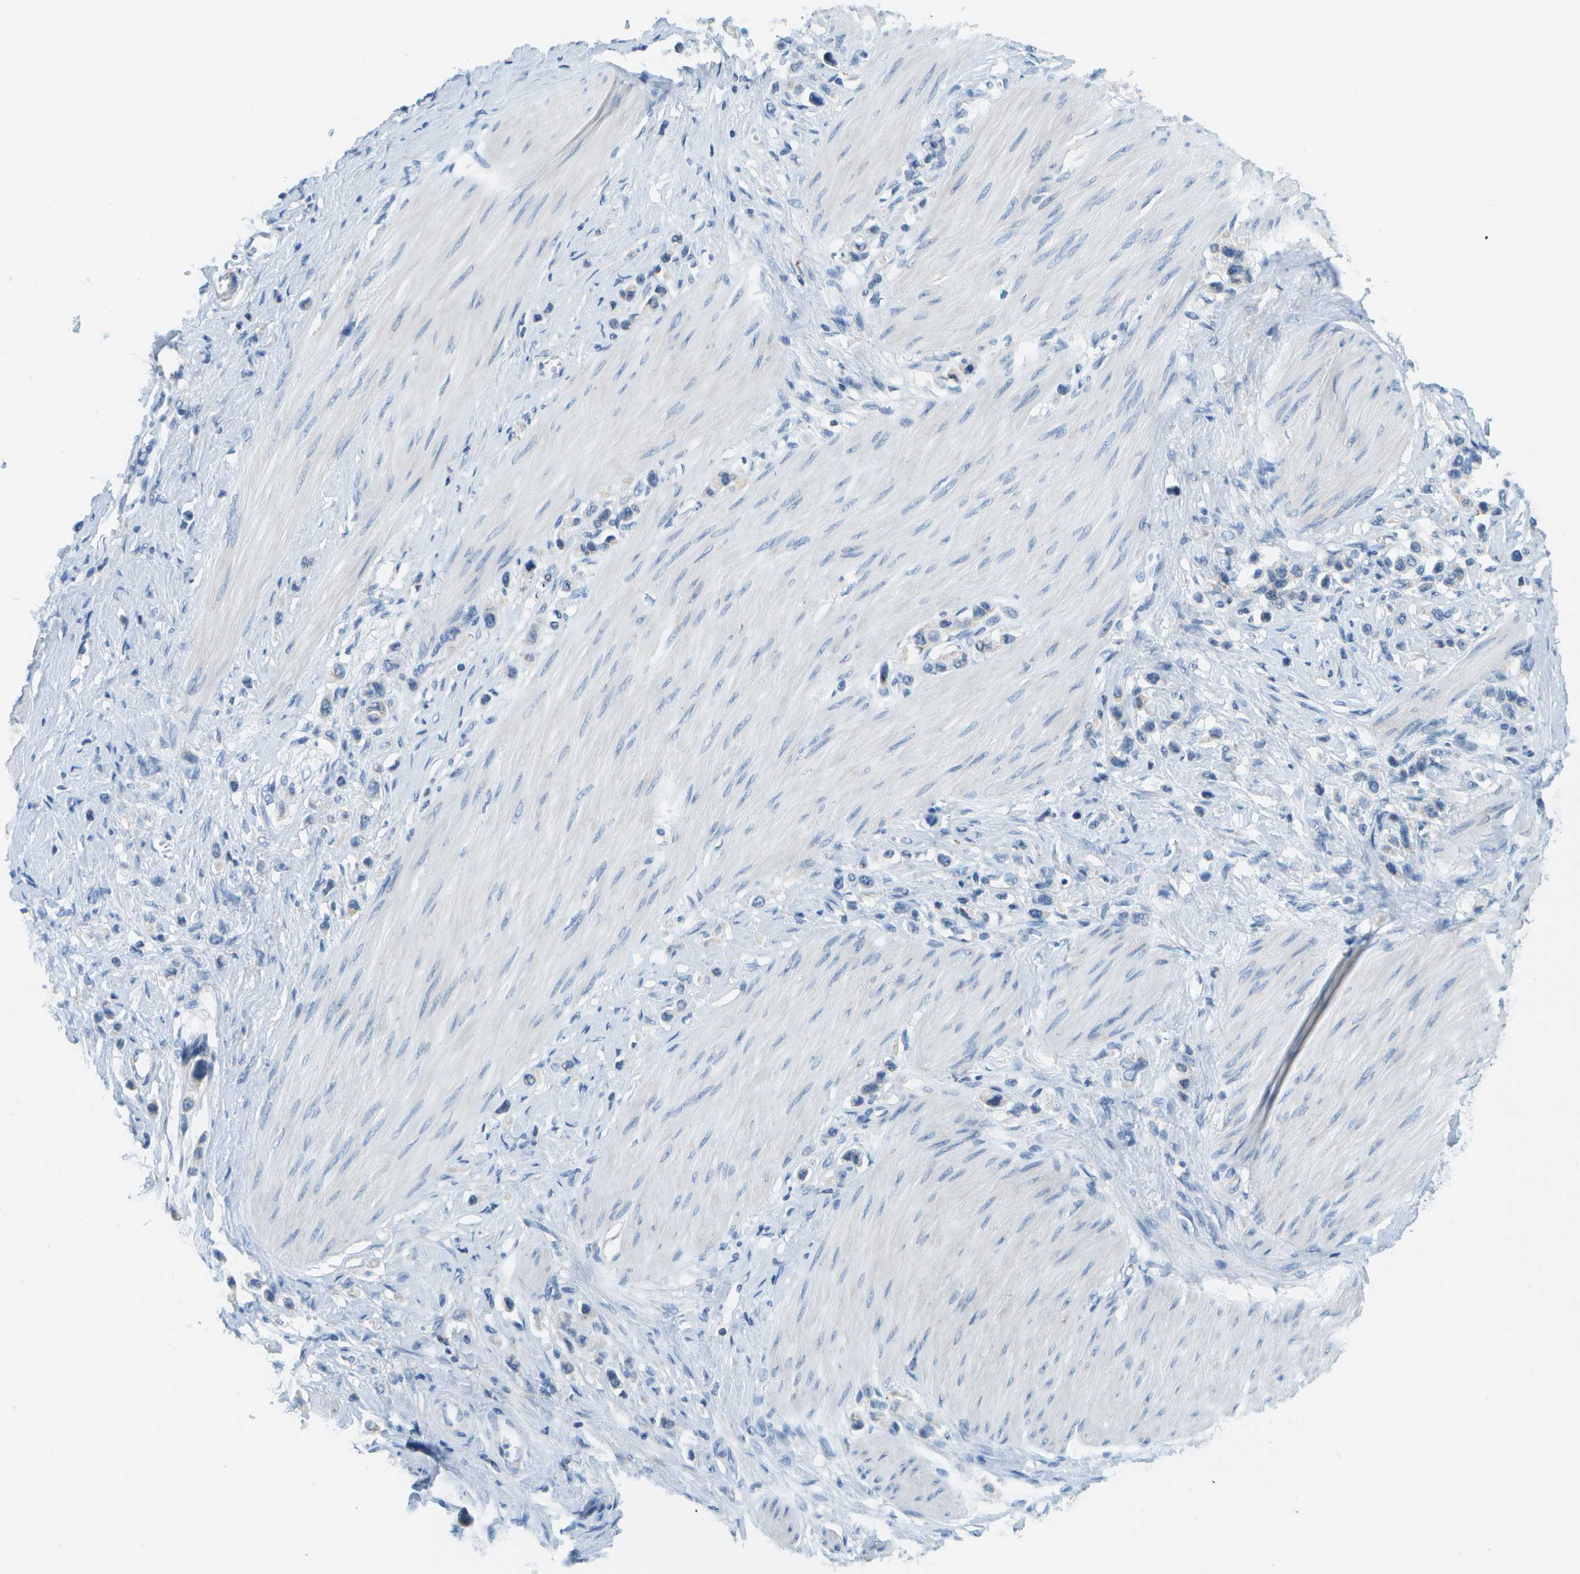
{"staining": {"intensity": "negative", "quantity": "none", "location": "none"}, "tissue": "stomach cancer", "cell_type": "Tumor cells", "image_type": "cancer", "snomed": [{"axis": "morphology", "description": "Adenocarcinoma, NOS"}, {"axis": "topography", "description": "Stomach"}], "caption": "Micrograph shows no significant protein expression in tumor cells of adenocarcinoma (stomach).", "gene": "PTGIS", "patient": {"sex": "female", "age": 65}}